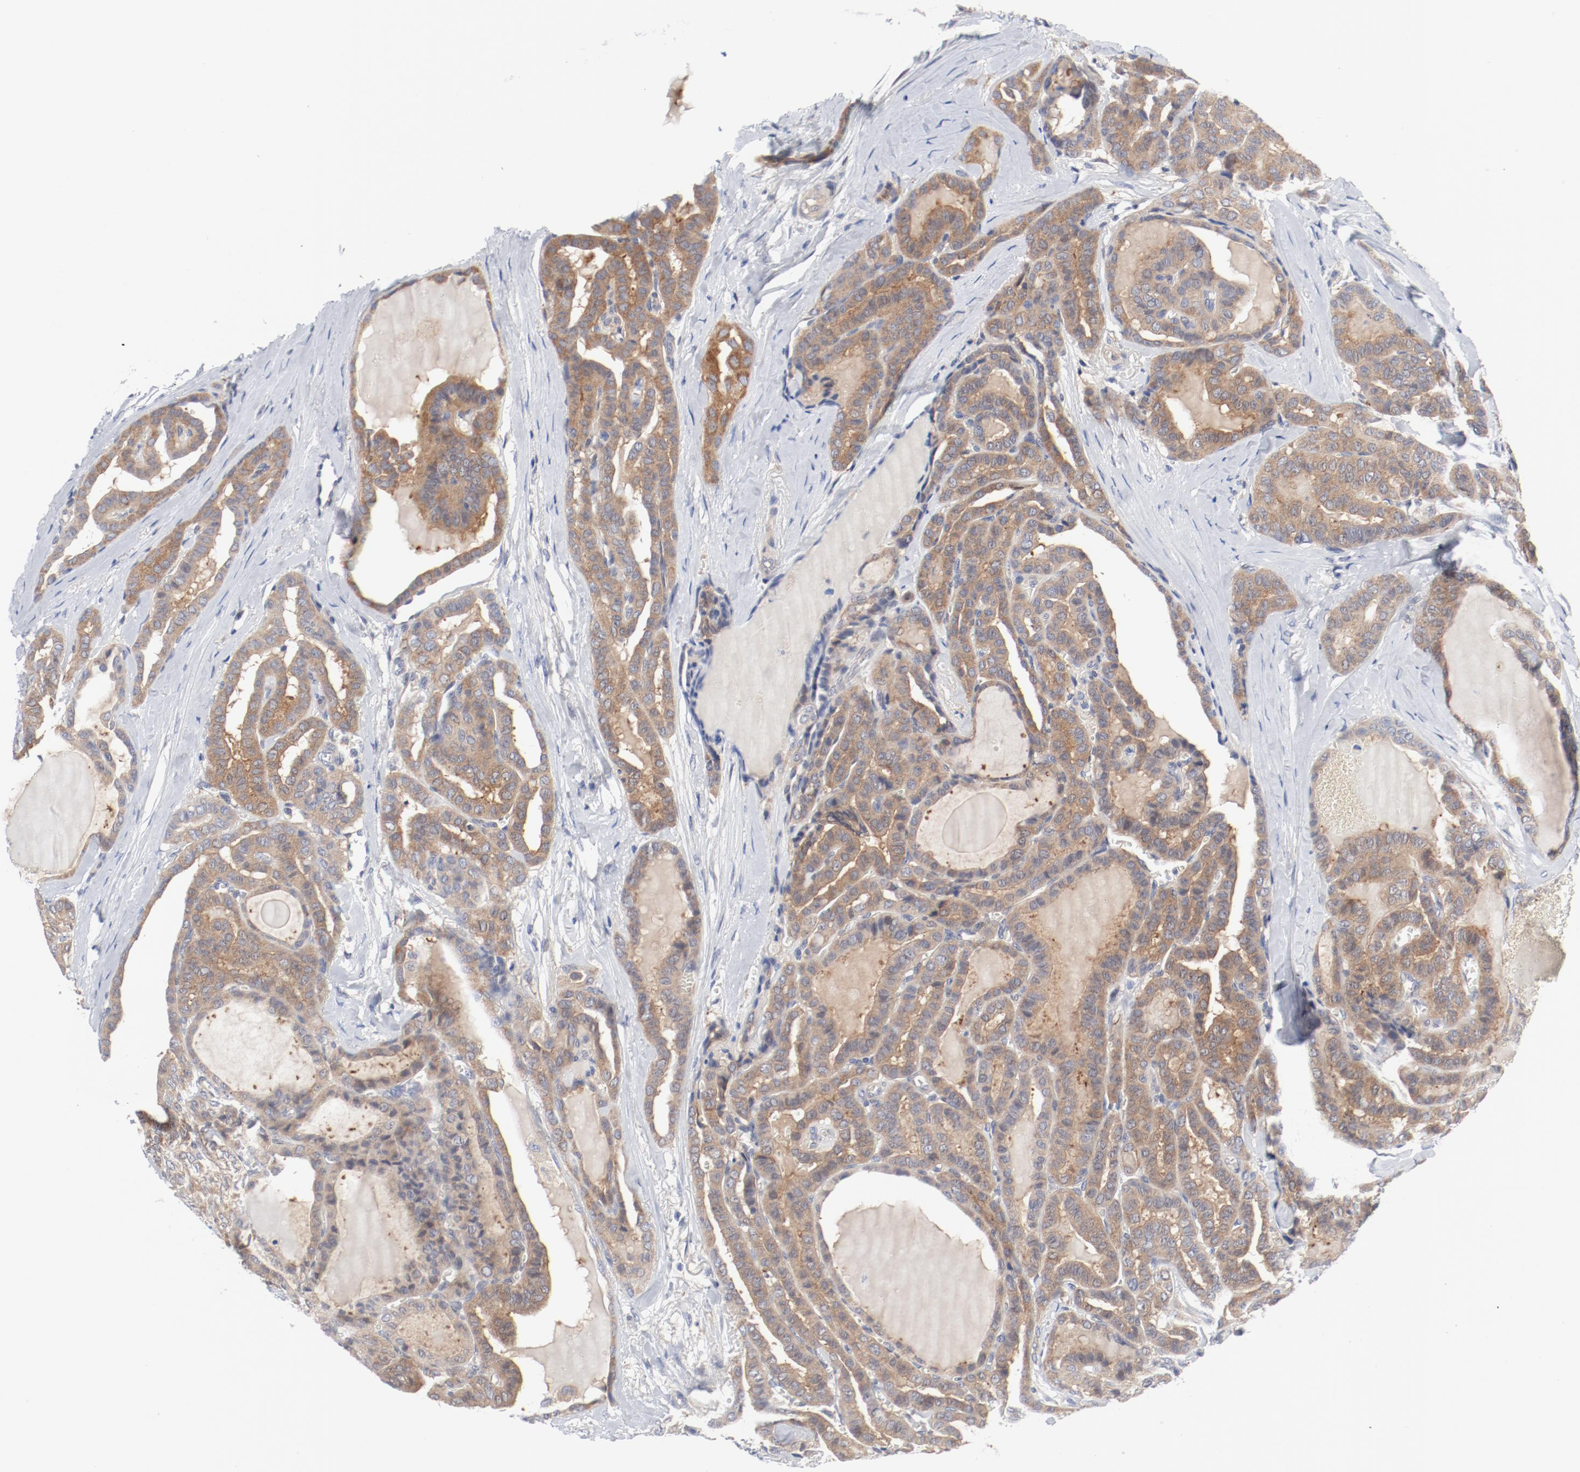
{"staining": {"intensity": "moderate", "quantity": ">75%", "location": "cytoplasmic/membranous"}, "tissue": "thyroid cancer", "cell_type": "Tumor cells", "image_type": "cancer", "snomed": [{"axis": "morphology", "description": "Carcinoma, NOS"}, {"axis": "topography", "description": "Thyroid gland"}], "caption": "Thyroid cancer (carcinoma) stained with DAB (3,3'-diaminobenzidine) immunohistochemistry demonstrates medium levels of moderate cytoplasmic/membranous expression in approximately >75% of tumor cells.", "gene": "BAD", "patient": {"sex": "female", "age": 91}}